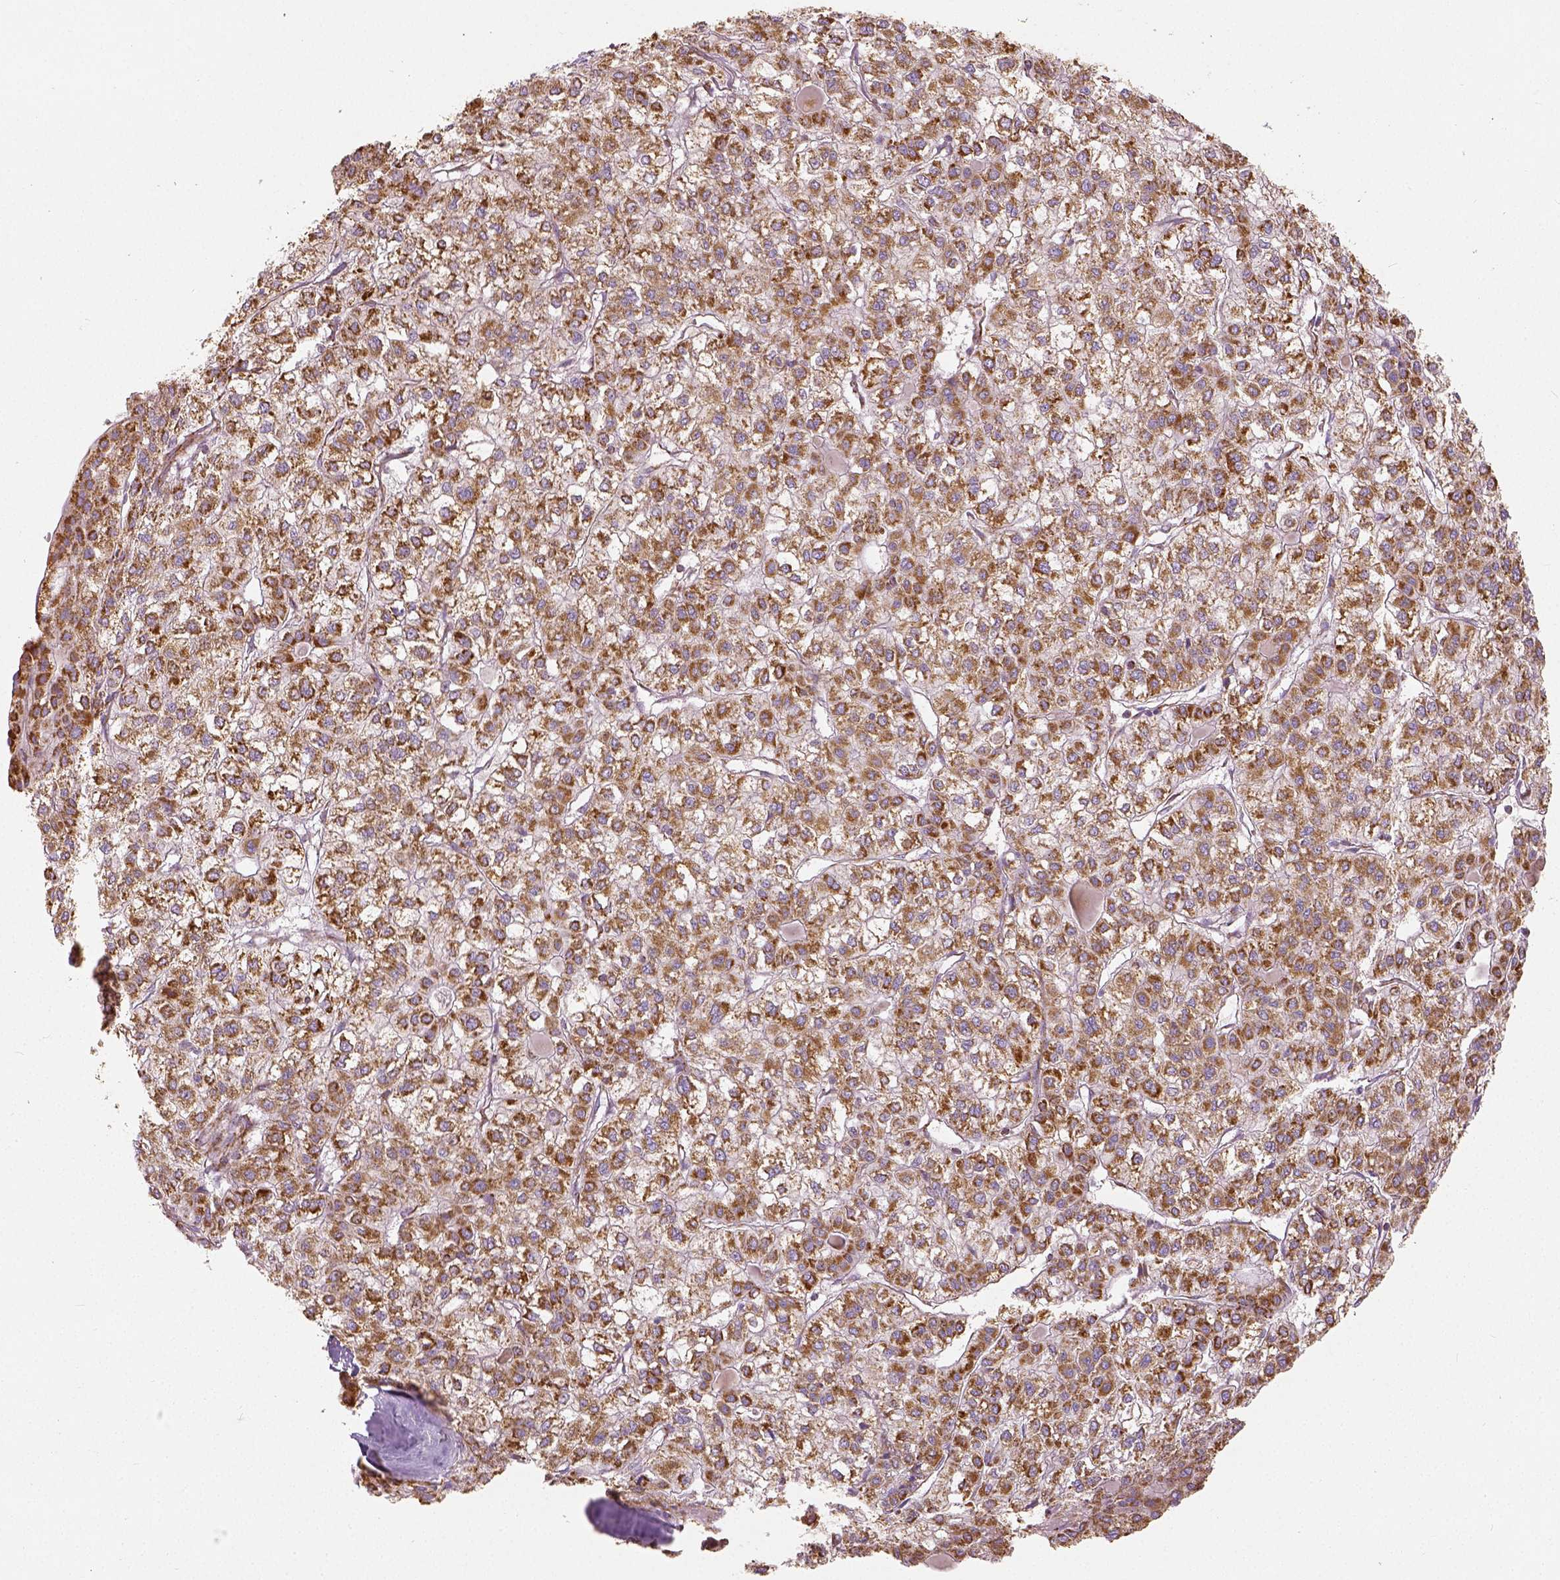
{"staining": {"intensity": "strong", "quantity": ">75%", "location": "cytoplasmic/membranous"}, "tissue": "liver cancer", "cell_type": "Tumor cells", "image_type": "cancer", "snomed": [{"axis": "morphology", "description": "Carcinoma, Hepatocellular, NOS"}, {"axis": "topography", "description": "Liver"}], "caption": "High-power microscopy captured an IHC photomicrograph of liver cancer, revealing strong cytoplasmic/membranous expression in about >75% of tumor cells.", "gene": "PGAM5", "patient": {"sex": "female", "age": 43}}